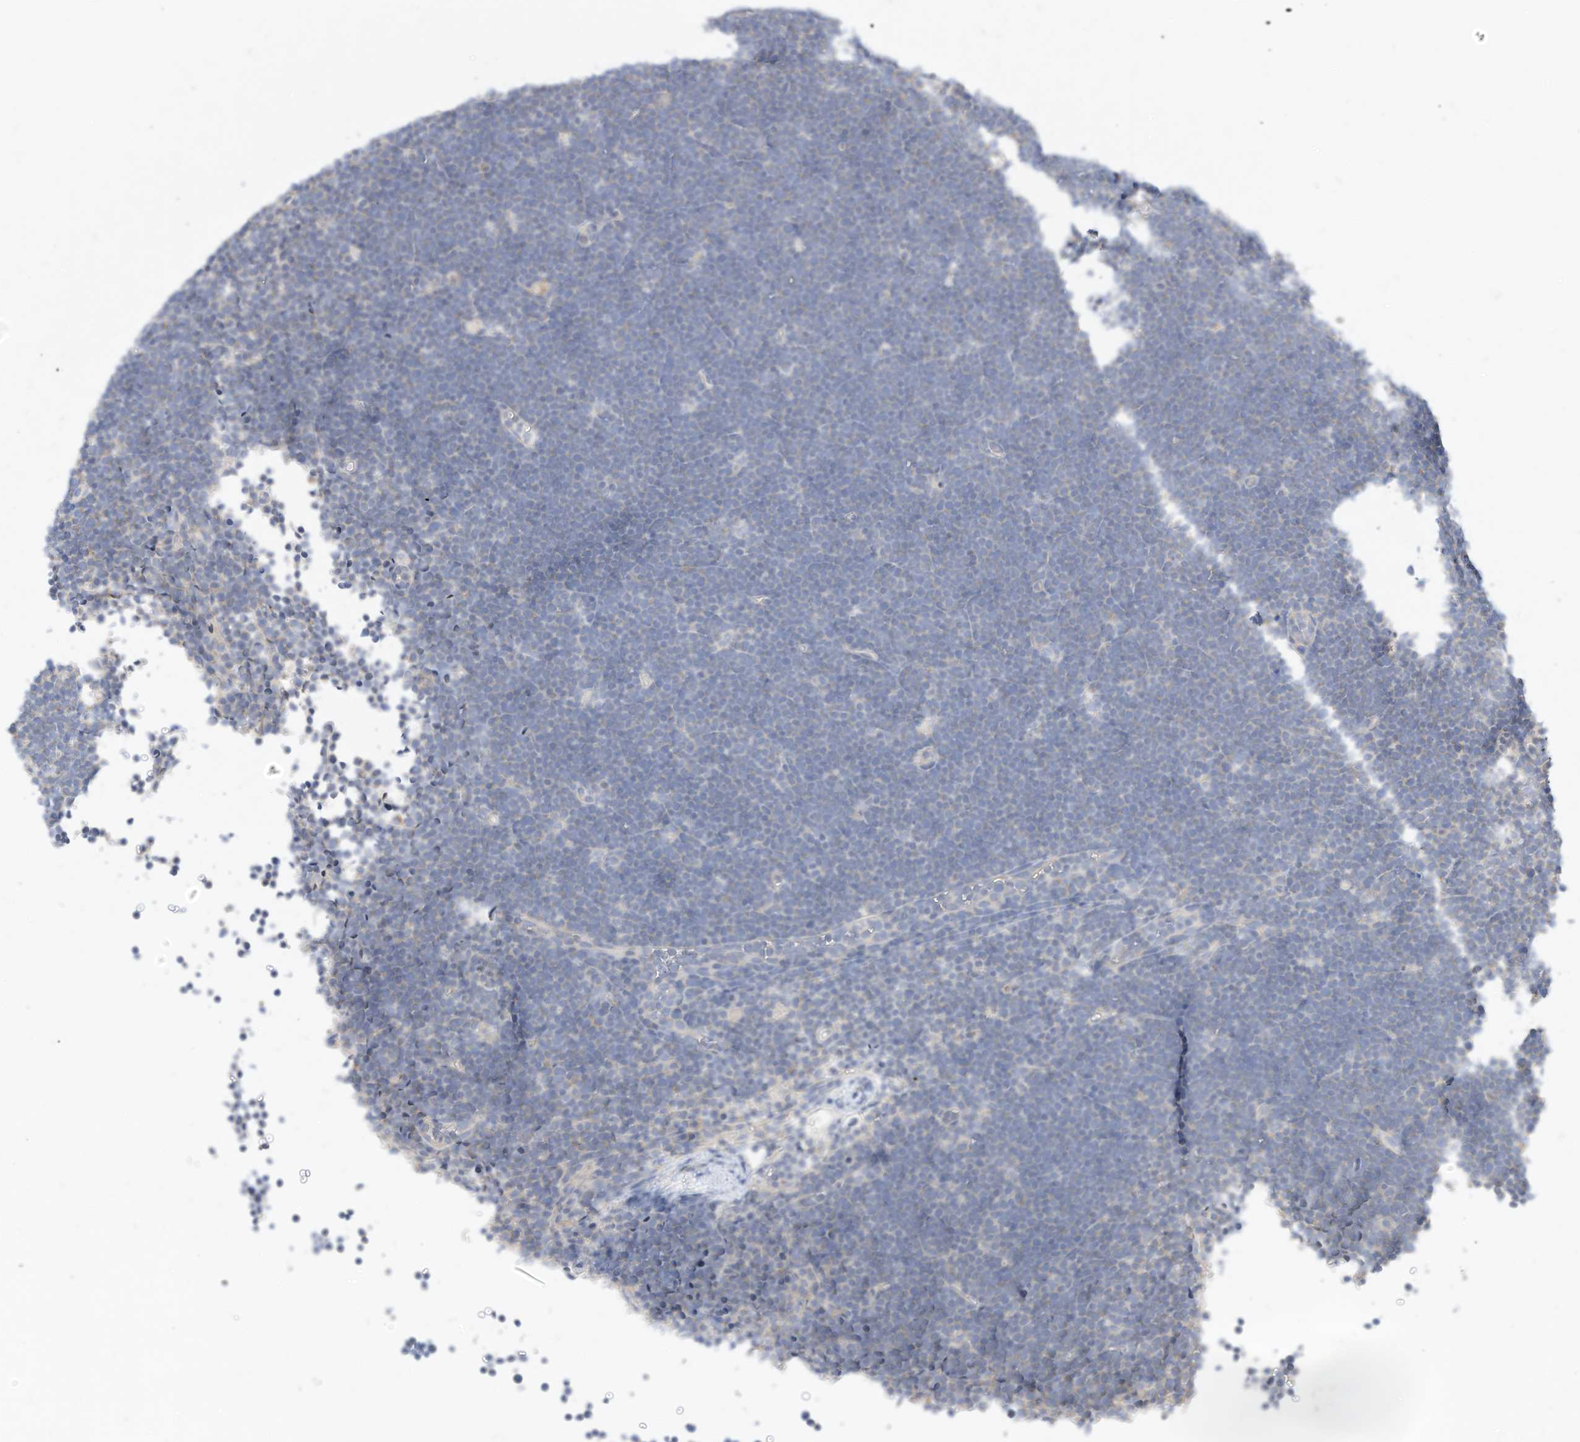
{"staining": {"intensity": "negative", "quantity": "none", "location": "none"}, "tissue": "lymphoma", "cell_type": "Tumor cells", "image_type": "cancer", "snomed": [{"axis": "morphology", "description": "Malignant lymphoma, non-Hodgkin's type, High grade"}, {"axis": "topography", "description": "Lymph node"}], "caption": "This micrograph is of lymphoma stained with immunohistochemistry to label a protein in brown with the nuclei are counter-stained blue. There is no staining in tumor cells.", "gene": "RHOH", "patient": {"sex": "male", "age": 13}}